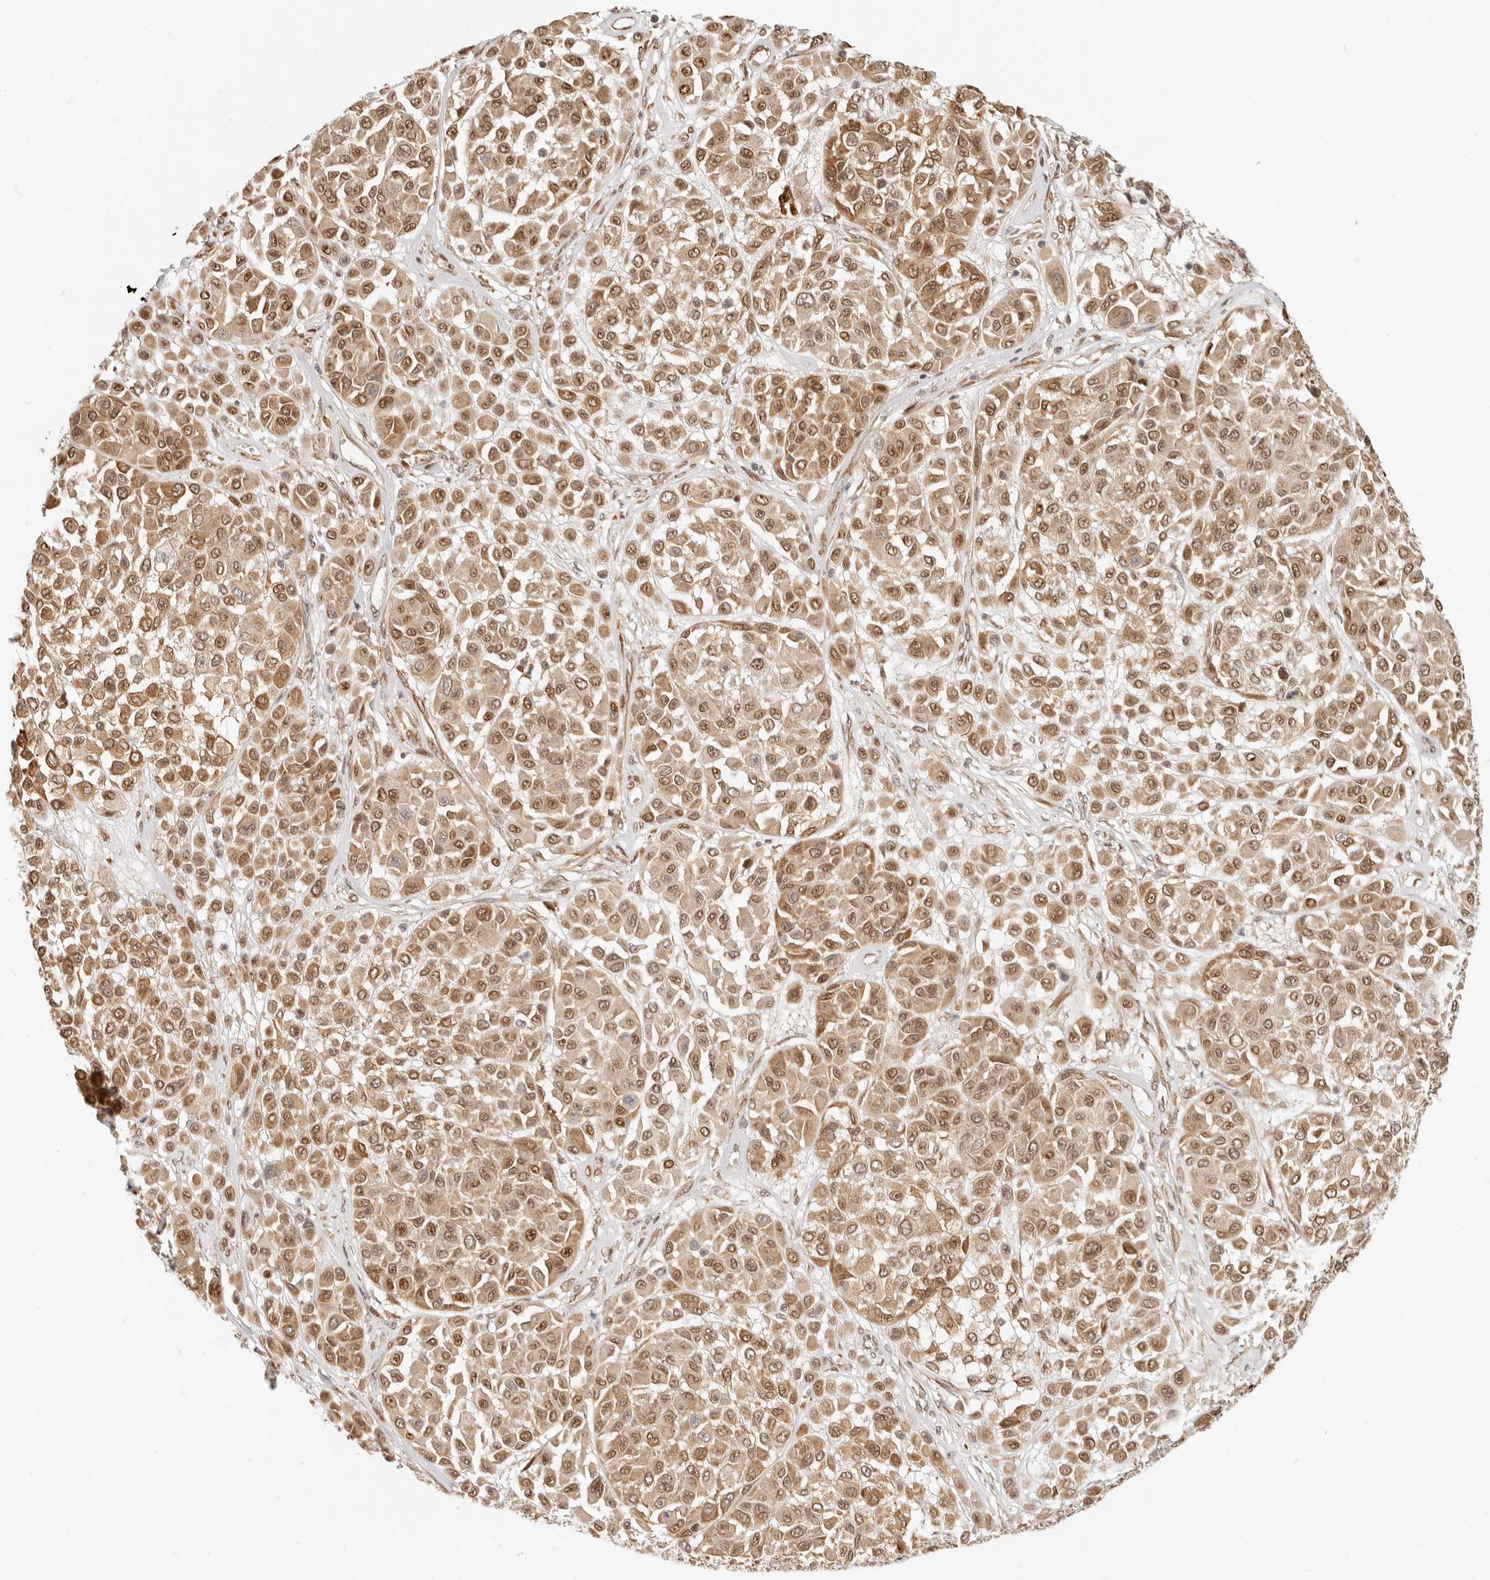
{"staining": {"intensity": "moderate", "quantity": ">75%", "location": "cytoplasmic/membranous,nuclear"}, "tissue": "melanoma", "cell_type": "Tumor cells", "image_type": "cancer", "snomed": [{"axis": "morphology", "description": "Malignant melanoma, Metastatic site"}, {"axis": "topography", "description": "Soft tissue"}], "caption": "DAB (3,3'-diaminobenzidine) immunohistochemical staining of human malignant melanoma (metastatic site) demonstrates moderate cytoplasmic/membranous and nuclear protein expression in approximately >75% of tumor cells.", "gene": "TUFT1", "patient": {"sex": "male", "age": 41}}